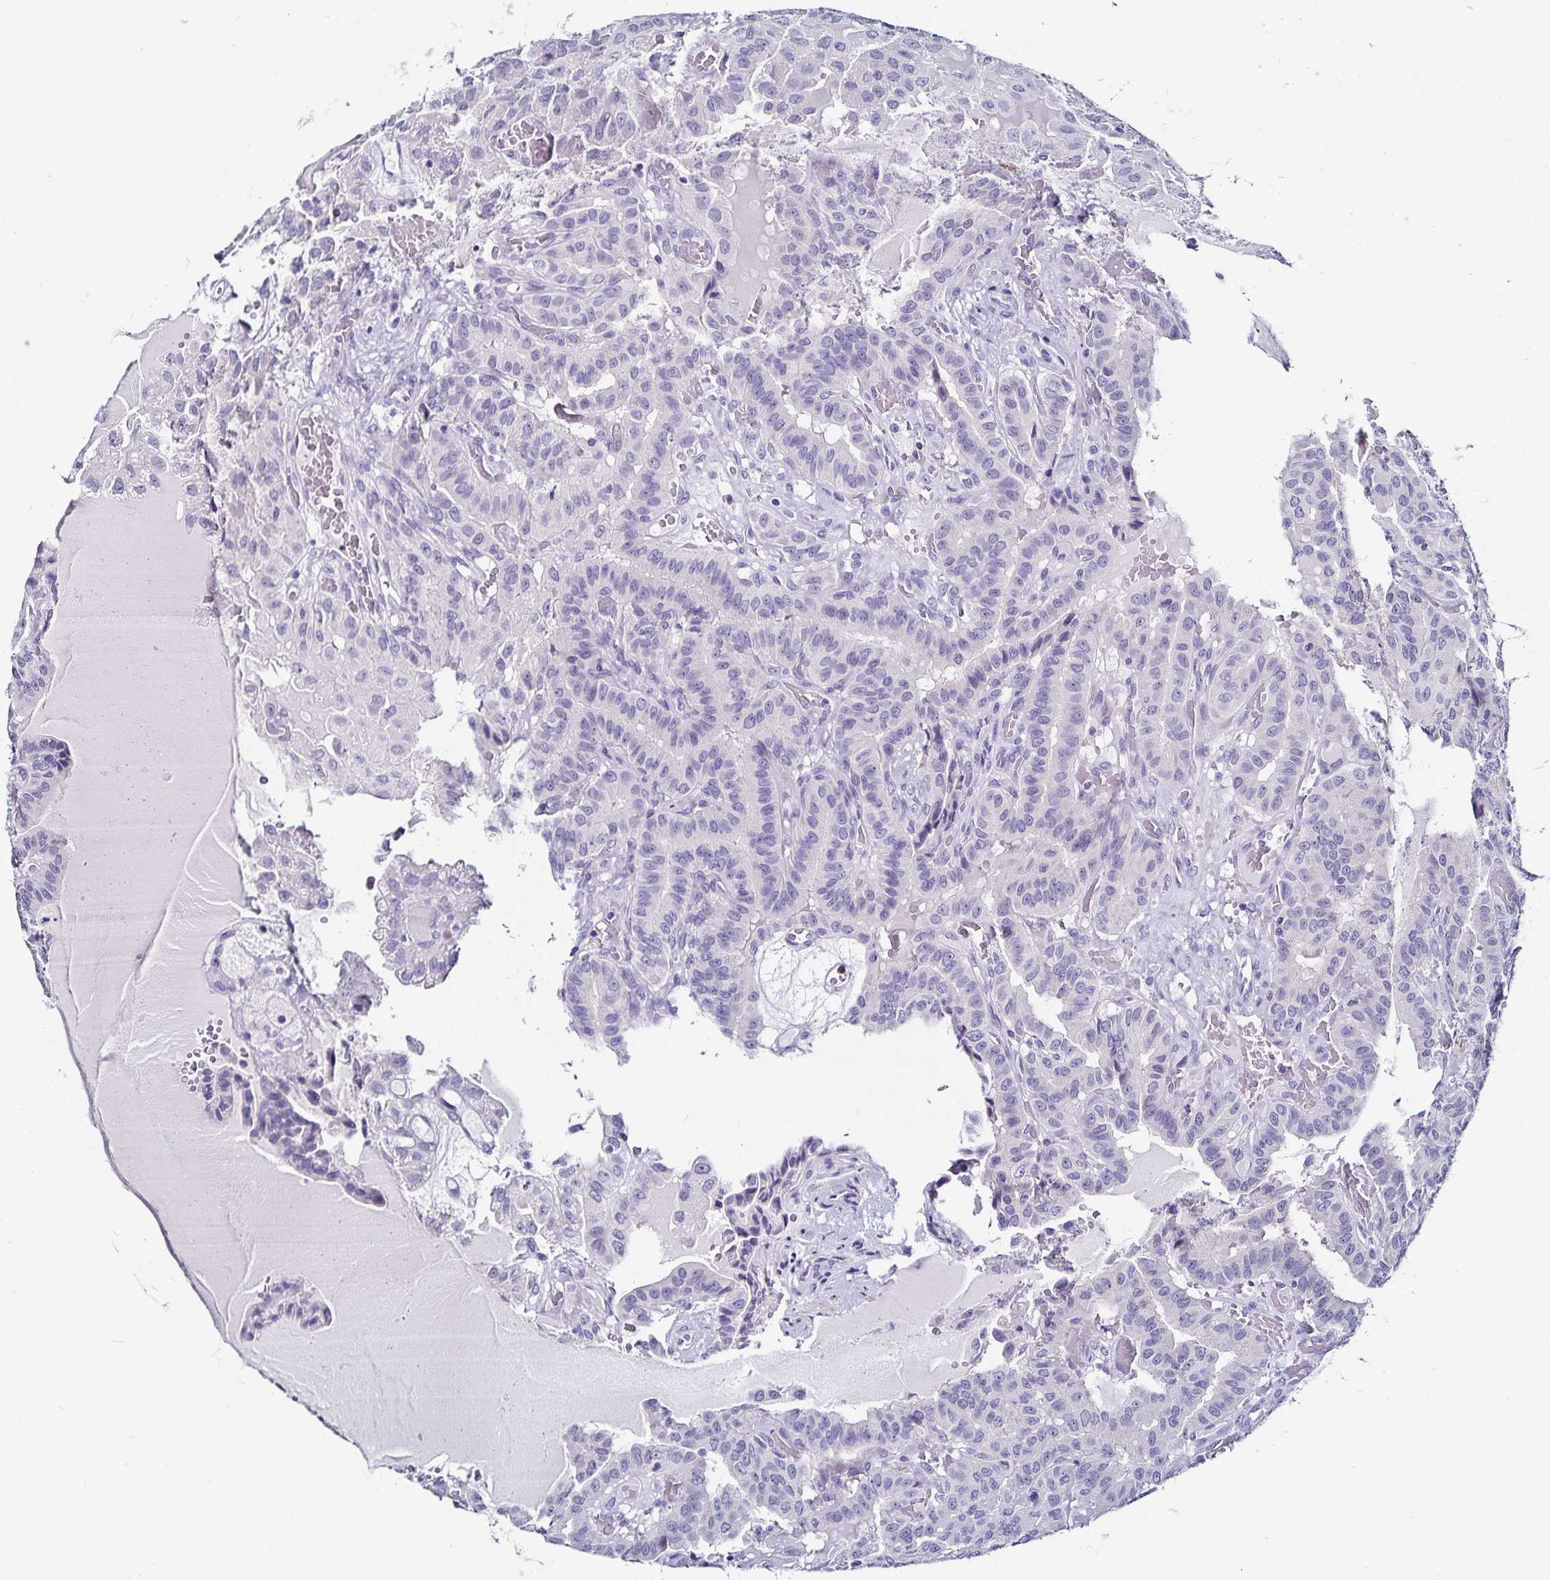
{"staining": {"intensity": "negative", "quantity": "none", "location": "none"}, "tissue": "thyroid cancer", "cell_type": "Tumor cells", "image_type": "cancer", "snomed": [{"axis": "morphology", "description": "Papillary adenocarcinoma, NOS"}, {"axis": "morphology", "description": "Papillary adenoma metastatic"}, {"axis": "topography", "description": "Thyroid gland"}], "caption": "This is an IHC photomicrograph of thyroid cancer (papillary adenocarcinoma). There is no expression in tumor cells.", "gene": "TSPAN7", "patient": {"sex": "male", "age": 87}}